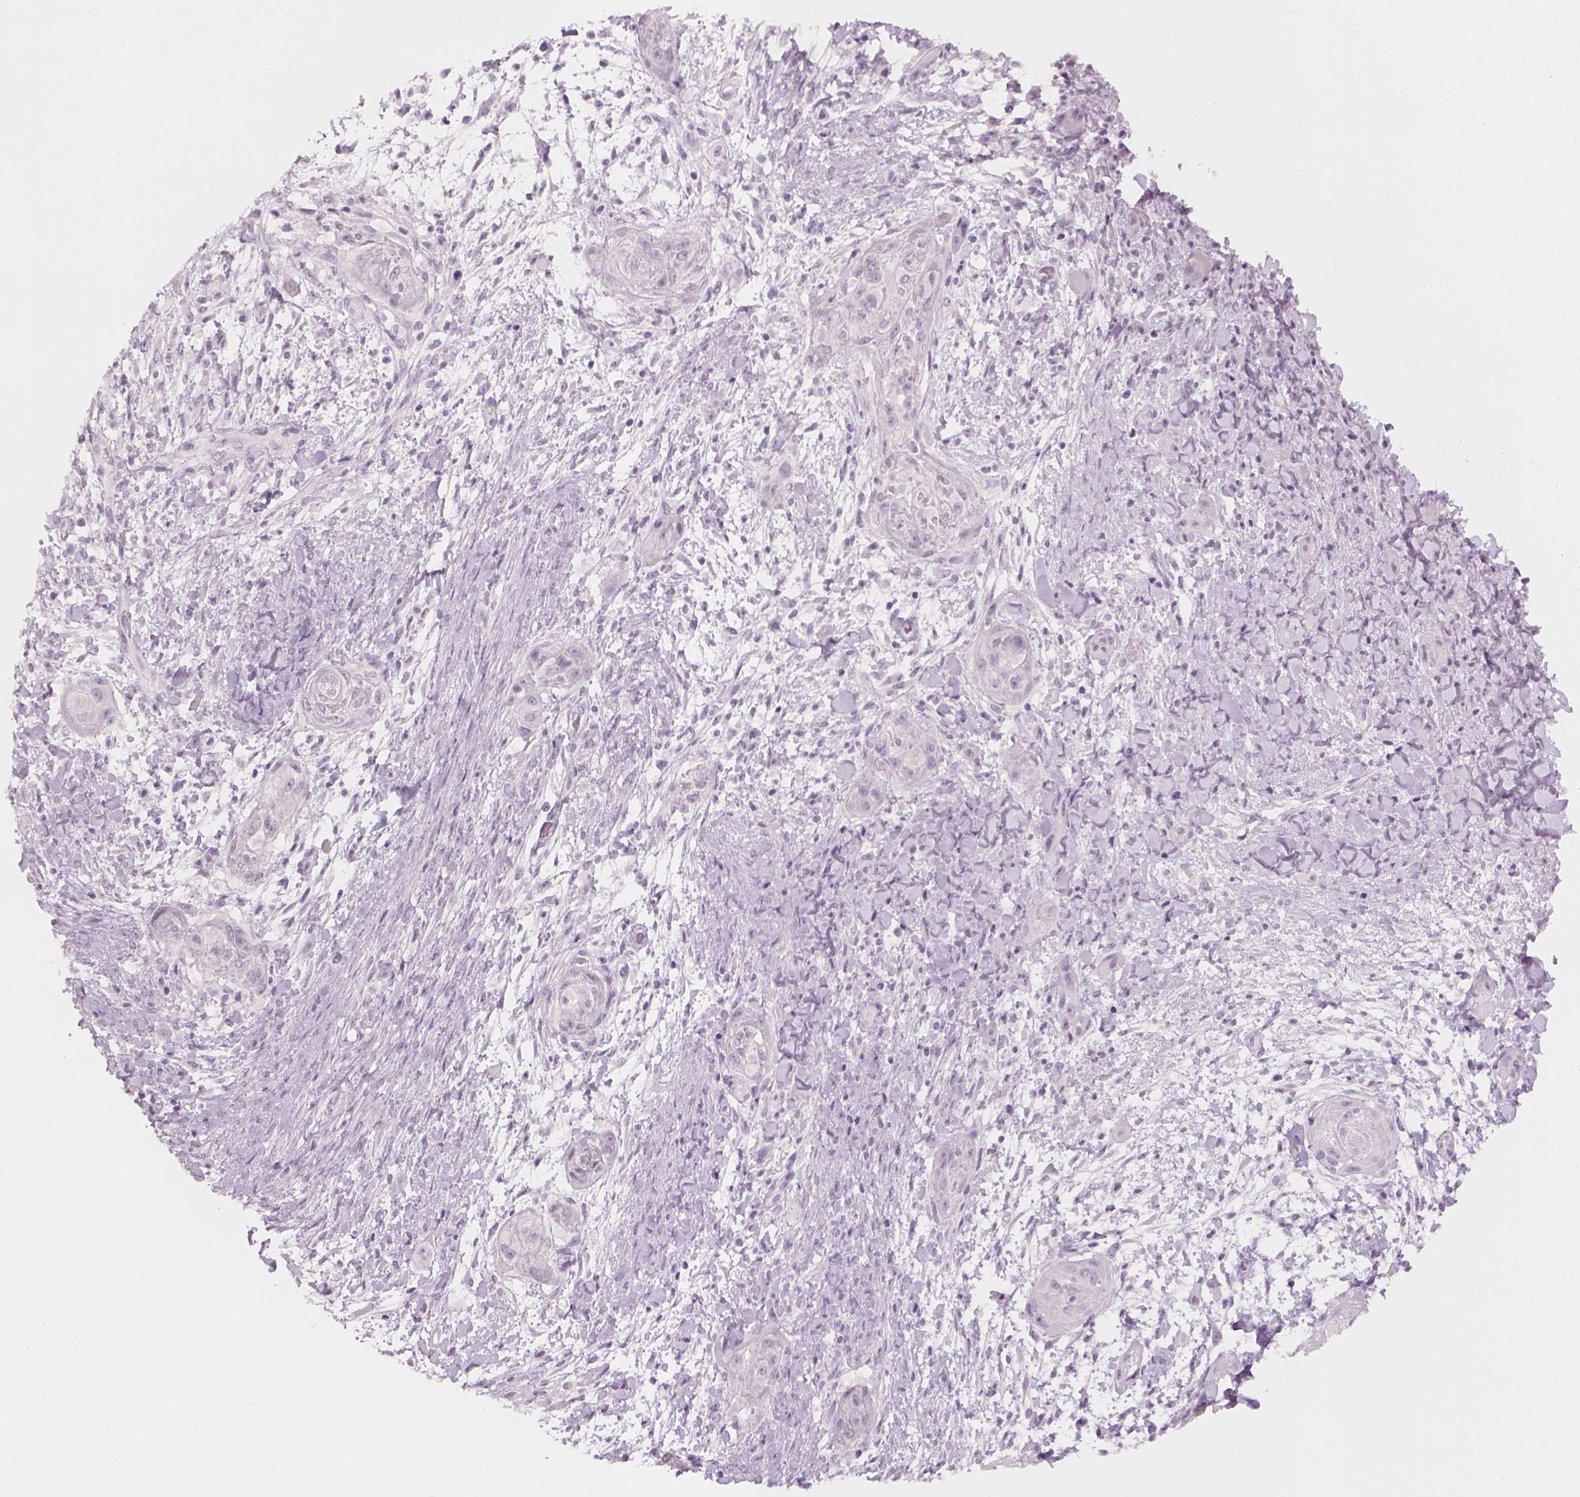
{"staining": {"intensity": "negative", "quantity": "none", "location": "none"}, "tissue": "skin cancer", "cell_type": "Tumor cells", "image_type": "cancer", "snomed": [{"axis": "morphology", "description": "Squamous cell carcinoma, NOS"}, {"axis": "topography", "description": "Skin"}], "caption": "A high-resolution micrograph shows immunohistochemistry staining of skin cancer (squamous cell carcinoma), which exhibits no significant positivity in tumor cells.", "gene": "TH", "patient": {"sex": "male", "age": 62}}